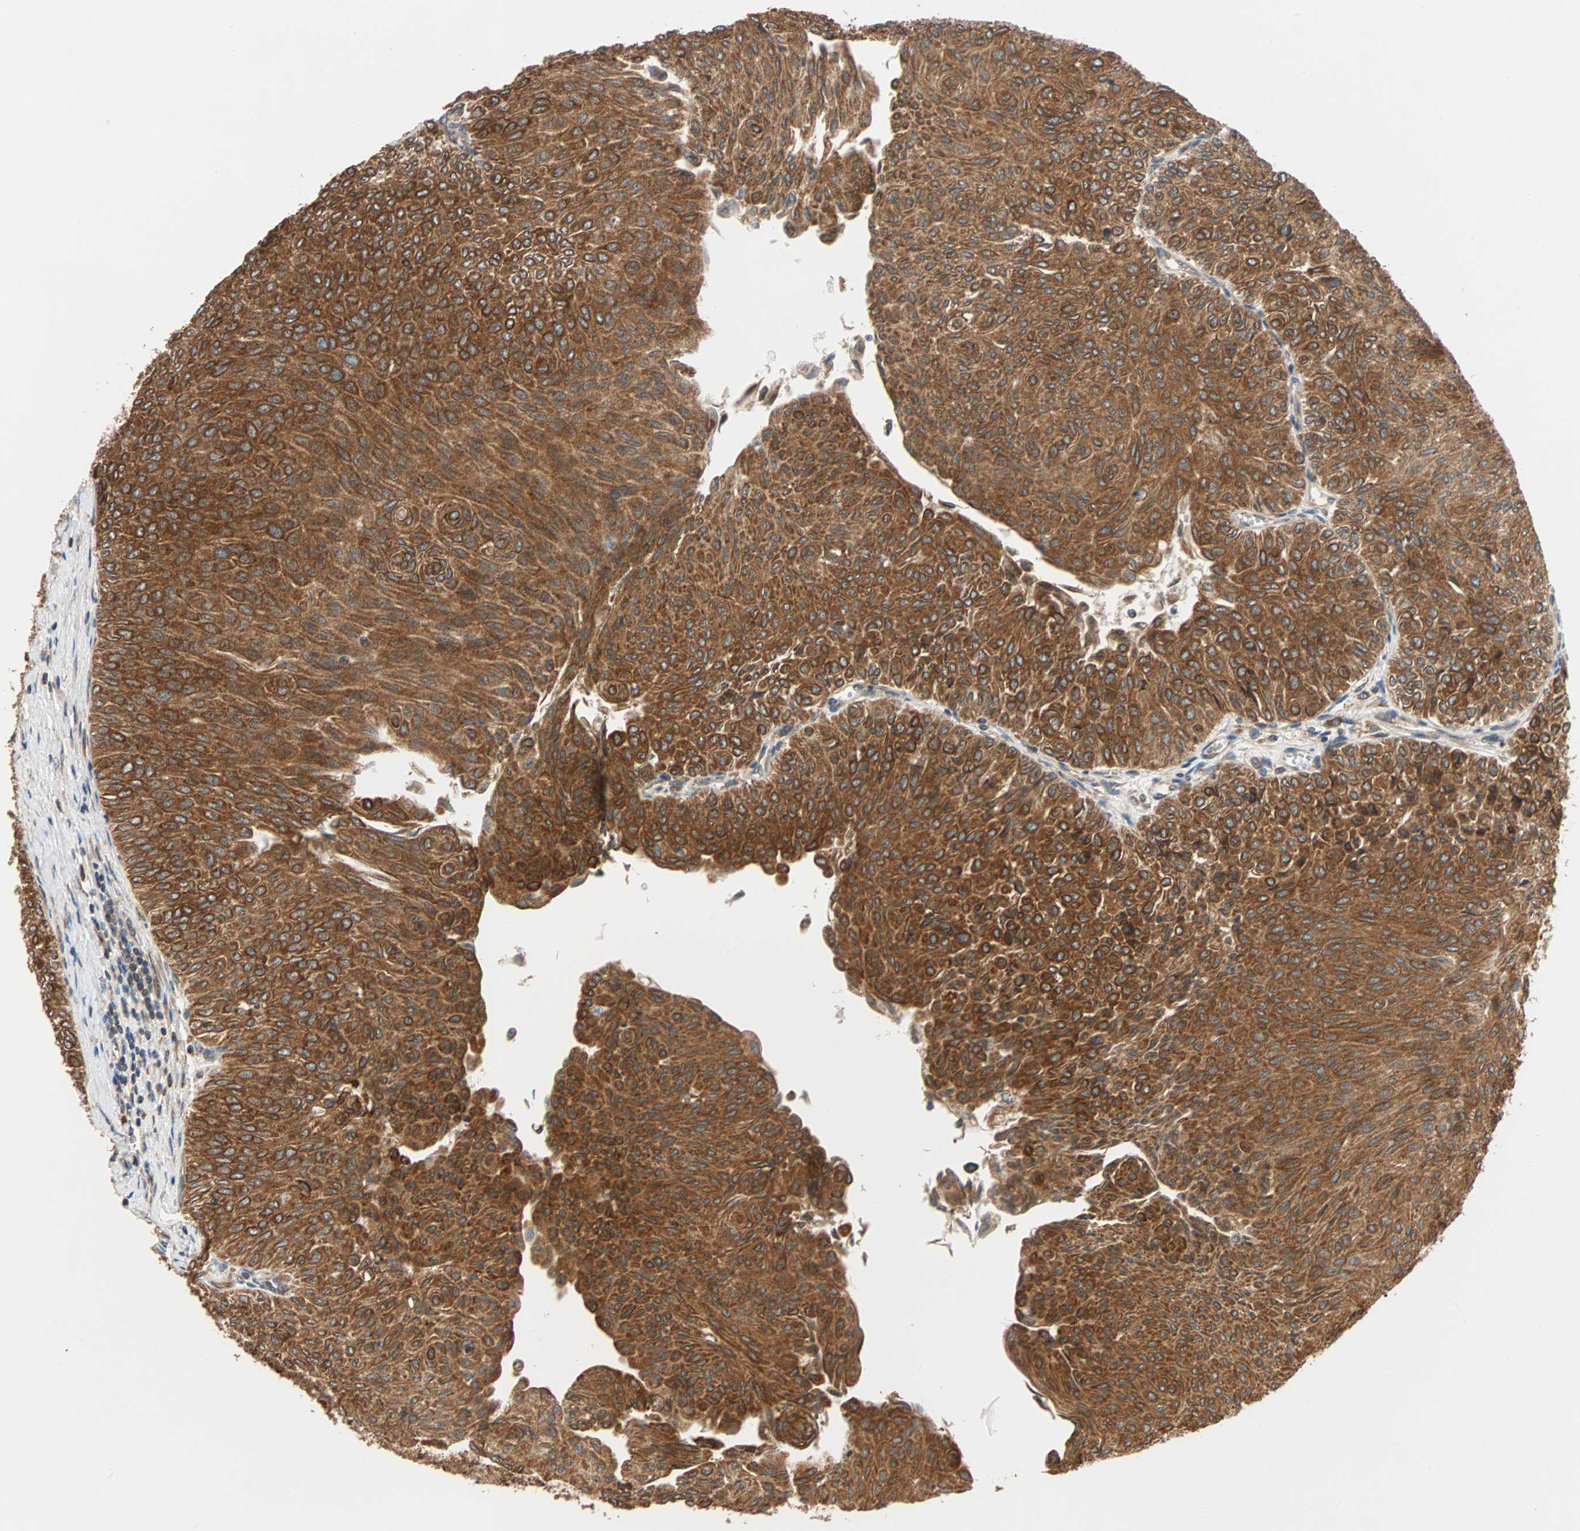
{"staining": {"intensity": "strong", "quantity": ">75%", "location": "cytoplasmic/membranous"}, "tissue": "urothelial cancer", "cell_type": "Tumor cells", "image_type": "cancer", "snomed": [{"axis": "morphology", "description": "Urothelial carcinoma, Low grade"}, {"axis": "topography", "description": "Urinary bladder"}], "caption": "Human low-grade urothelial carcinoma stained with a protein marker reveals strong staining in tumor cells.", "gene": "AUP1", "patient": {"sex": "male", "age": 78}}